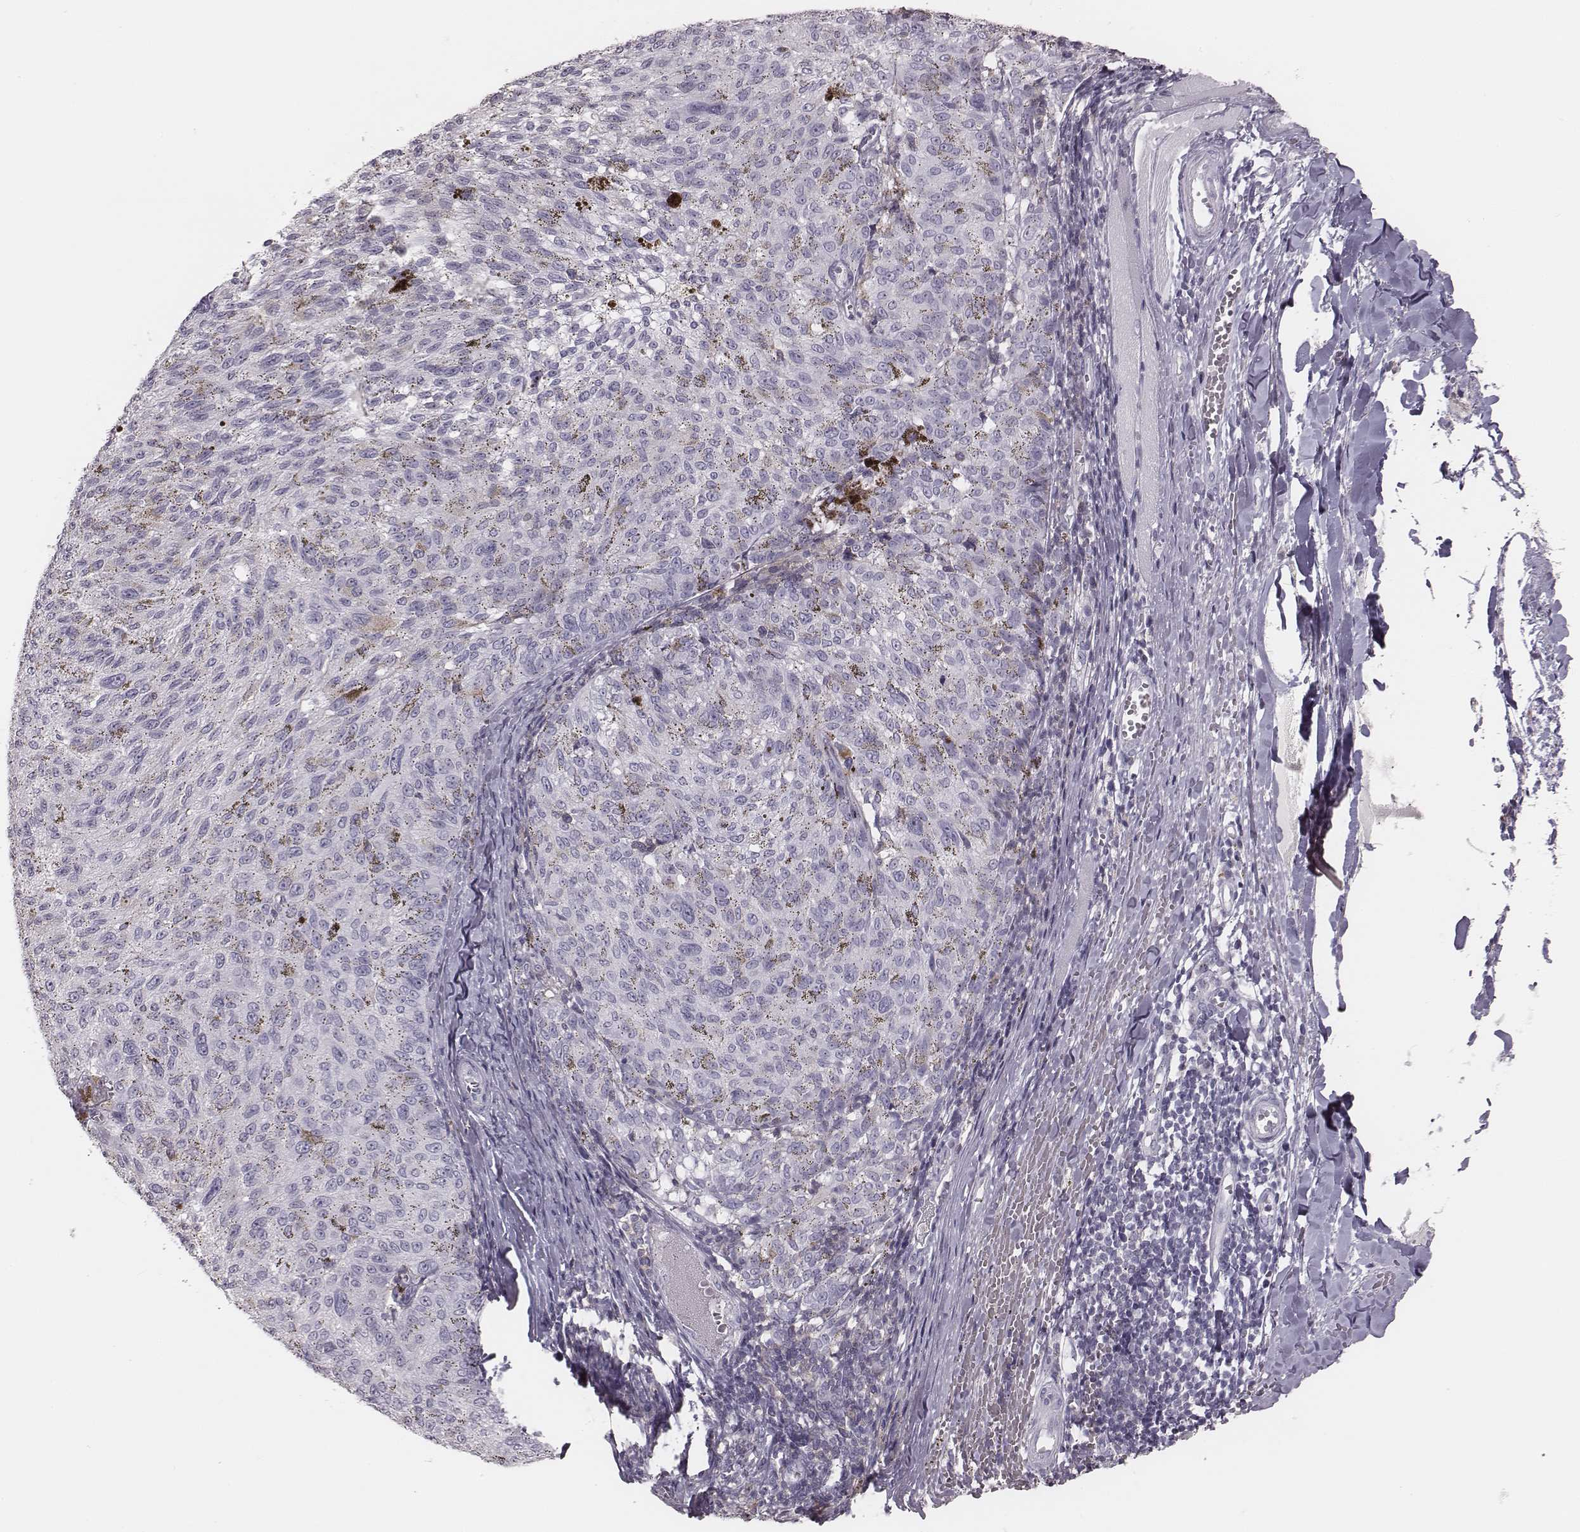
{"staining": {"intensity": "negative", "quantity": "none", "location": "none"}, "tissue": "melanoma", "cell_type": "Tumor cells", "image_type": "cancer", "snomed": [{"axis": "morphology", "description": "Malignant melanoma, NOS"}, {"axis": "topography", "description": "Skin"}], "caption": "High magnification brightfield microscopy of melanoma stained with DAB (3,3'-diaminobenzidine) (brown) and counterstained with hematoxylin (blue): tumor cells show no significant expression.", "gene": "ZNF365", "patient": {"sex": "female", "age": 72}}